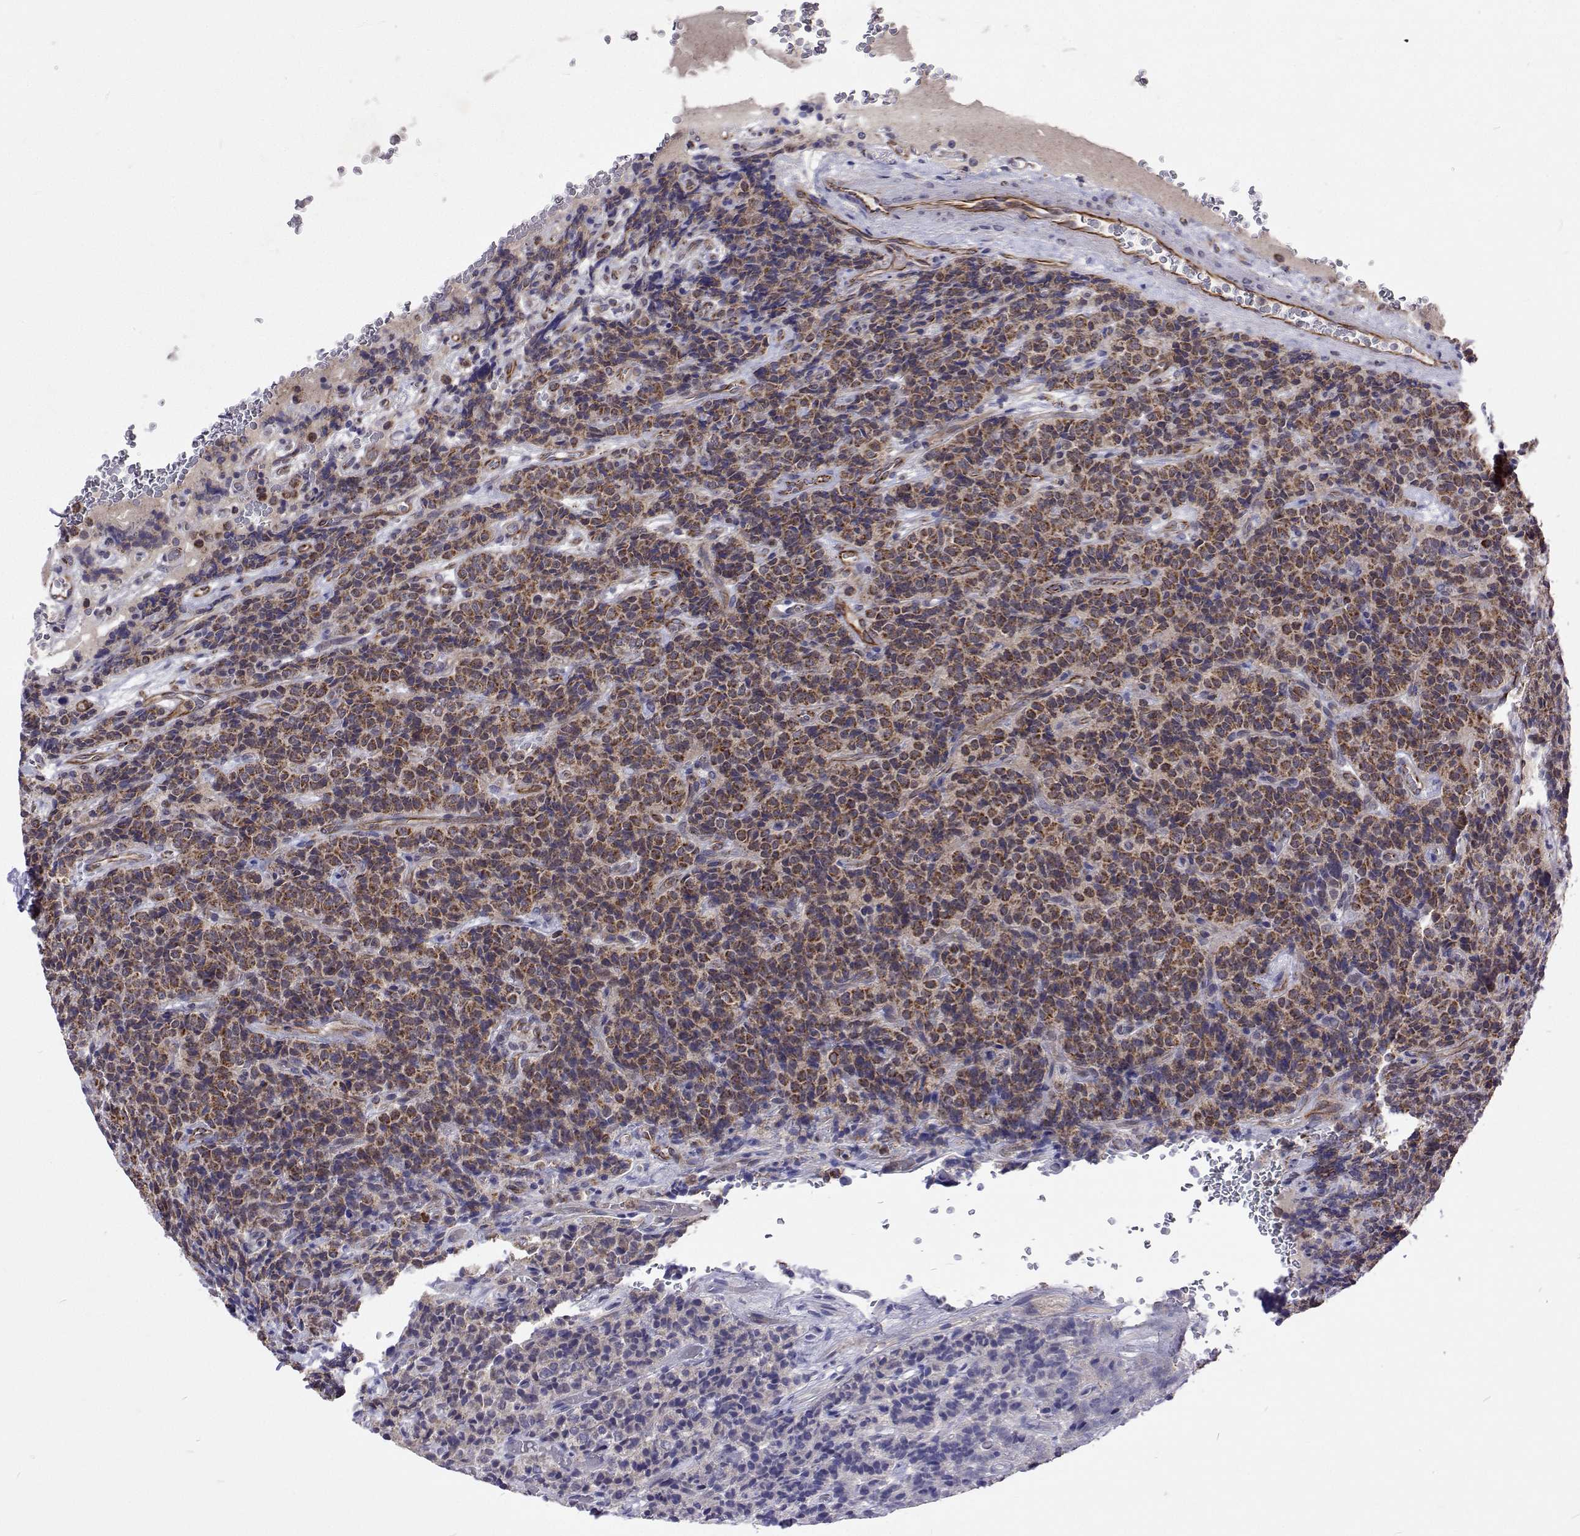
{"staining": {"intensity": "moderate", "quantity": ">75%", "location": "cytoplasmic/membranous"}, "tissue": "carcinoid", "cell_type": "Tumor cells", "image_type": "cancer", "snomed": [{"axis": "morphology", "description": "Carcinoid, malignant, NOS"}, {"axis": "topography", "description": "Pancreas"}], "caption": "Moderate cytoplasmic/membranous staining for a protein is present in approximately >75% of tumor cells of carcinoid using immunohistochemistry (IHC).", "gene": "DHTKD1", "patient": {"sex": "male", "age": 36}}